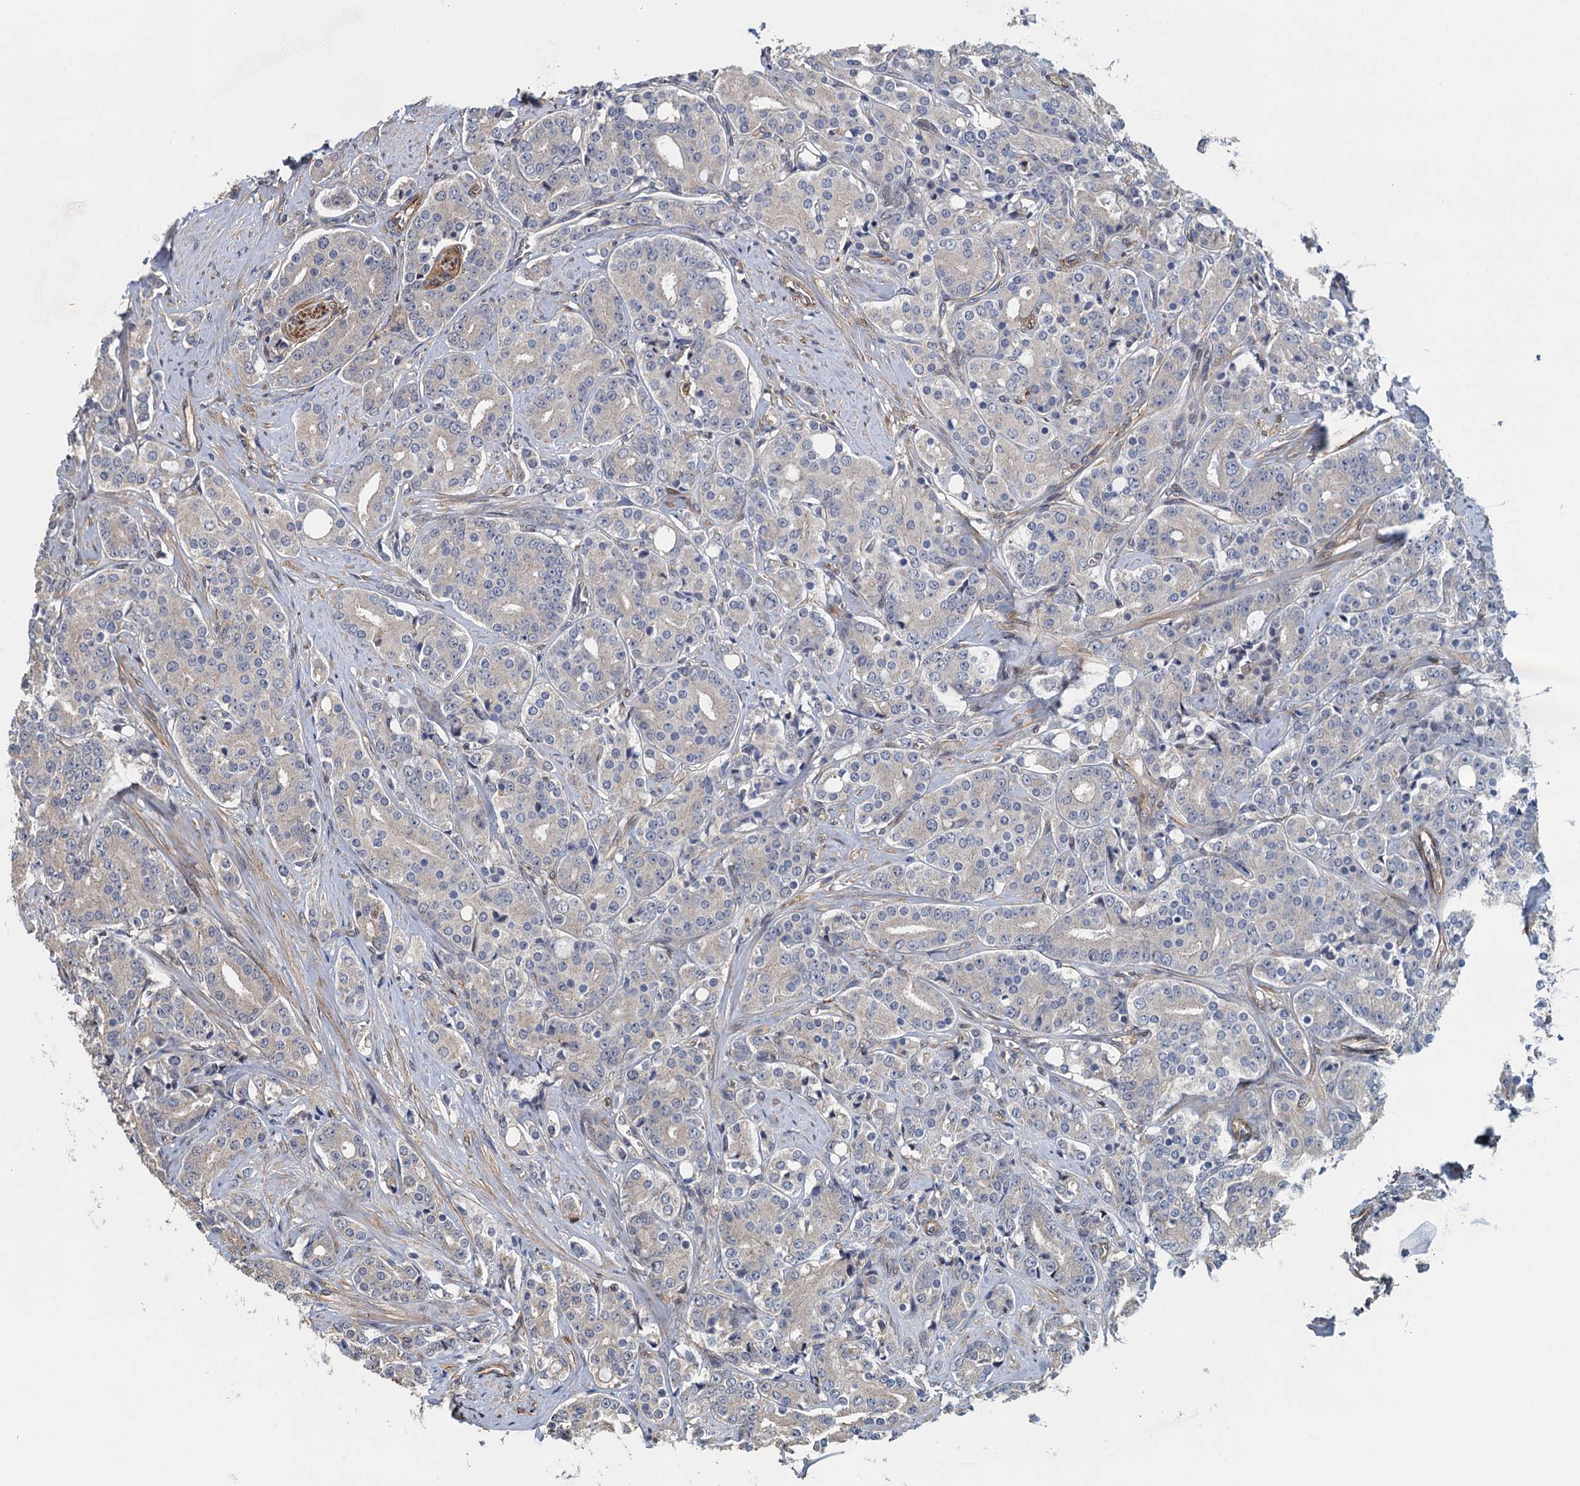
{"staining": {"intensity": "negative", "quantity": "none", "location": "none"}, "tissue": "prostate cancer", "cell_type": "Tumor cells", "image_type": "cancer", "snomed": [{"axis": "morphology", "description": "Adenocarcinoma, High grade"}, {"axis": "topography", "description": "Prostate"}], "caption": "The immunohistochemistry (IHC) image has no significant expression in tumor cells of prostate cancer (adenocarcinoma (high-grade)) tissue.", "gene": "RSAD2", "patient": {"sex": "male", "age": 62}}